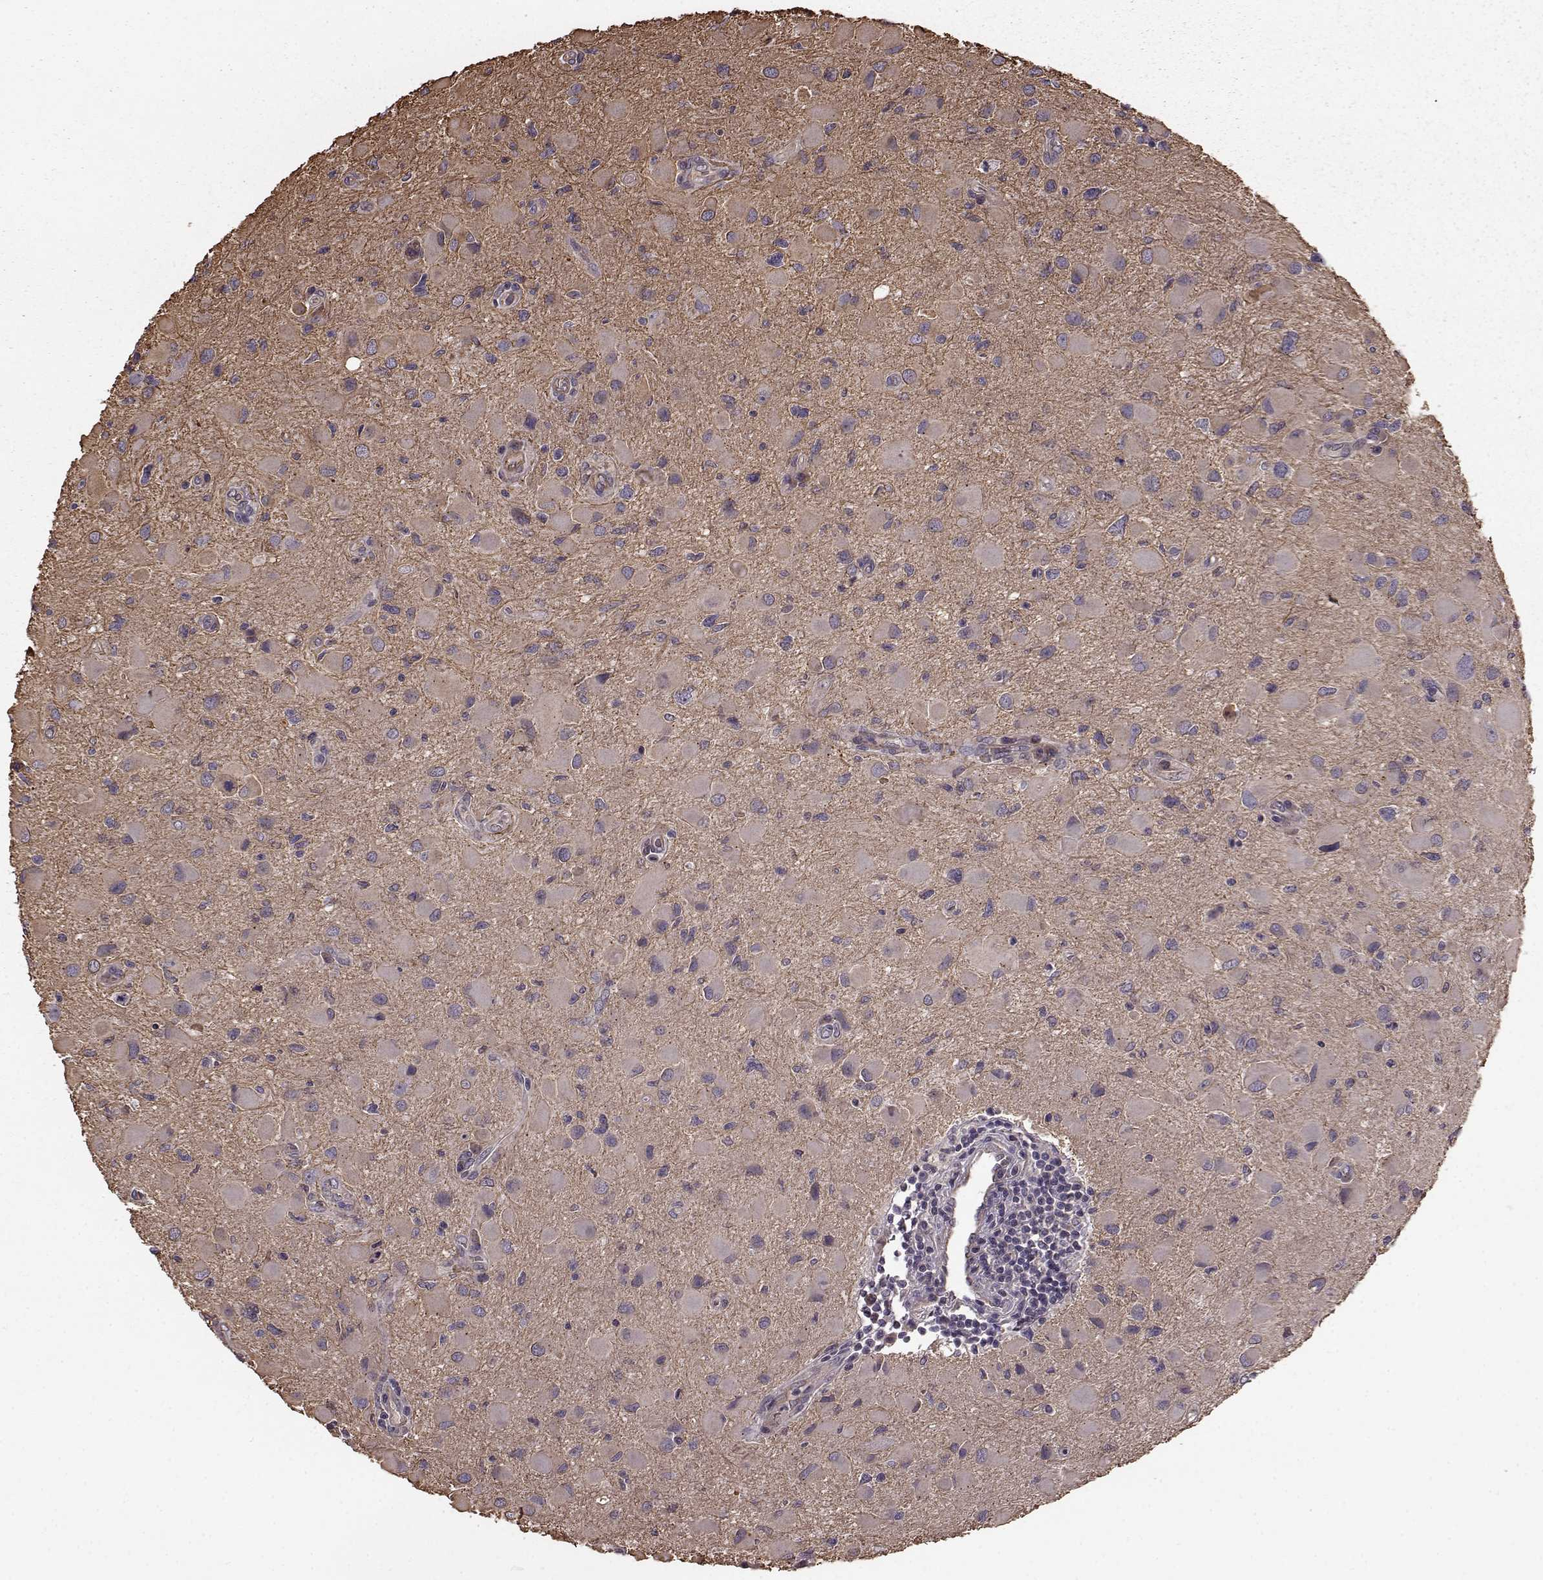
{"staining": {"intensity": "negative", "quantity": "none", "location": "none"}, "tissue": "glioma", "cell_type": "Tumor cells", "image_type": "cancer", "snomed": [{"axis": "morphology", "description": "Glioma, malignant, Low grade"}, {"axis": "topography", "description": "Brain"}], "caption": "Immunohistochemistry (IHC) of human glioma displays no expression in tumor cells.", "gene": "NTF3", "patient": {"sex": "female", "age": 32}}